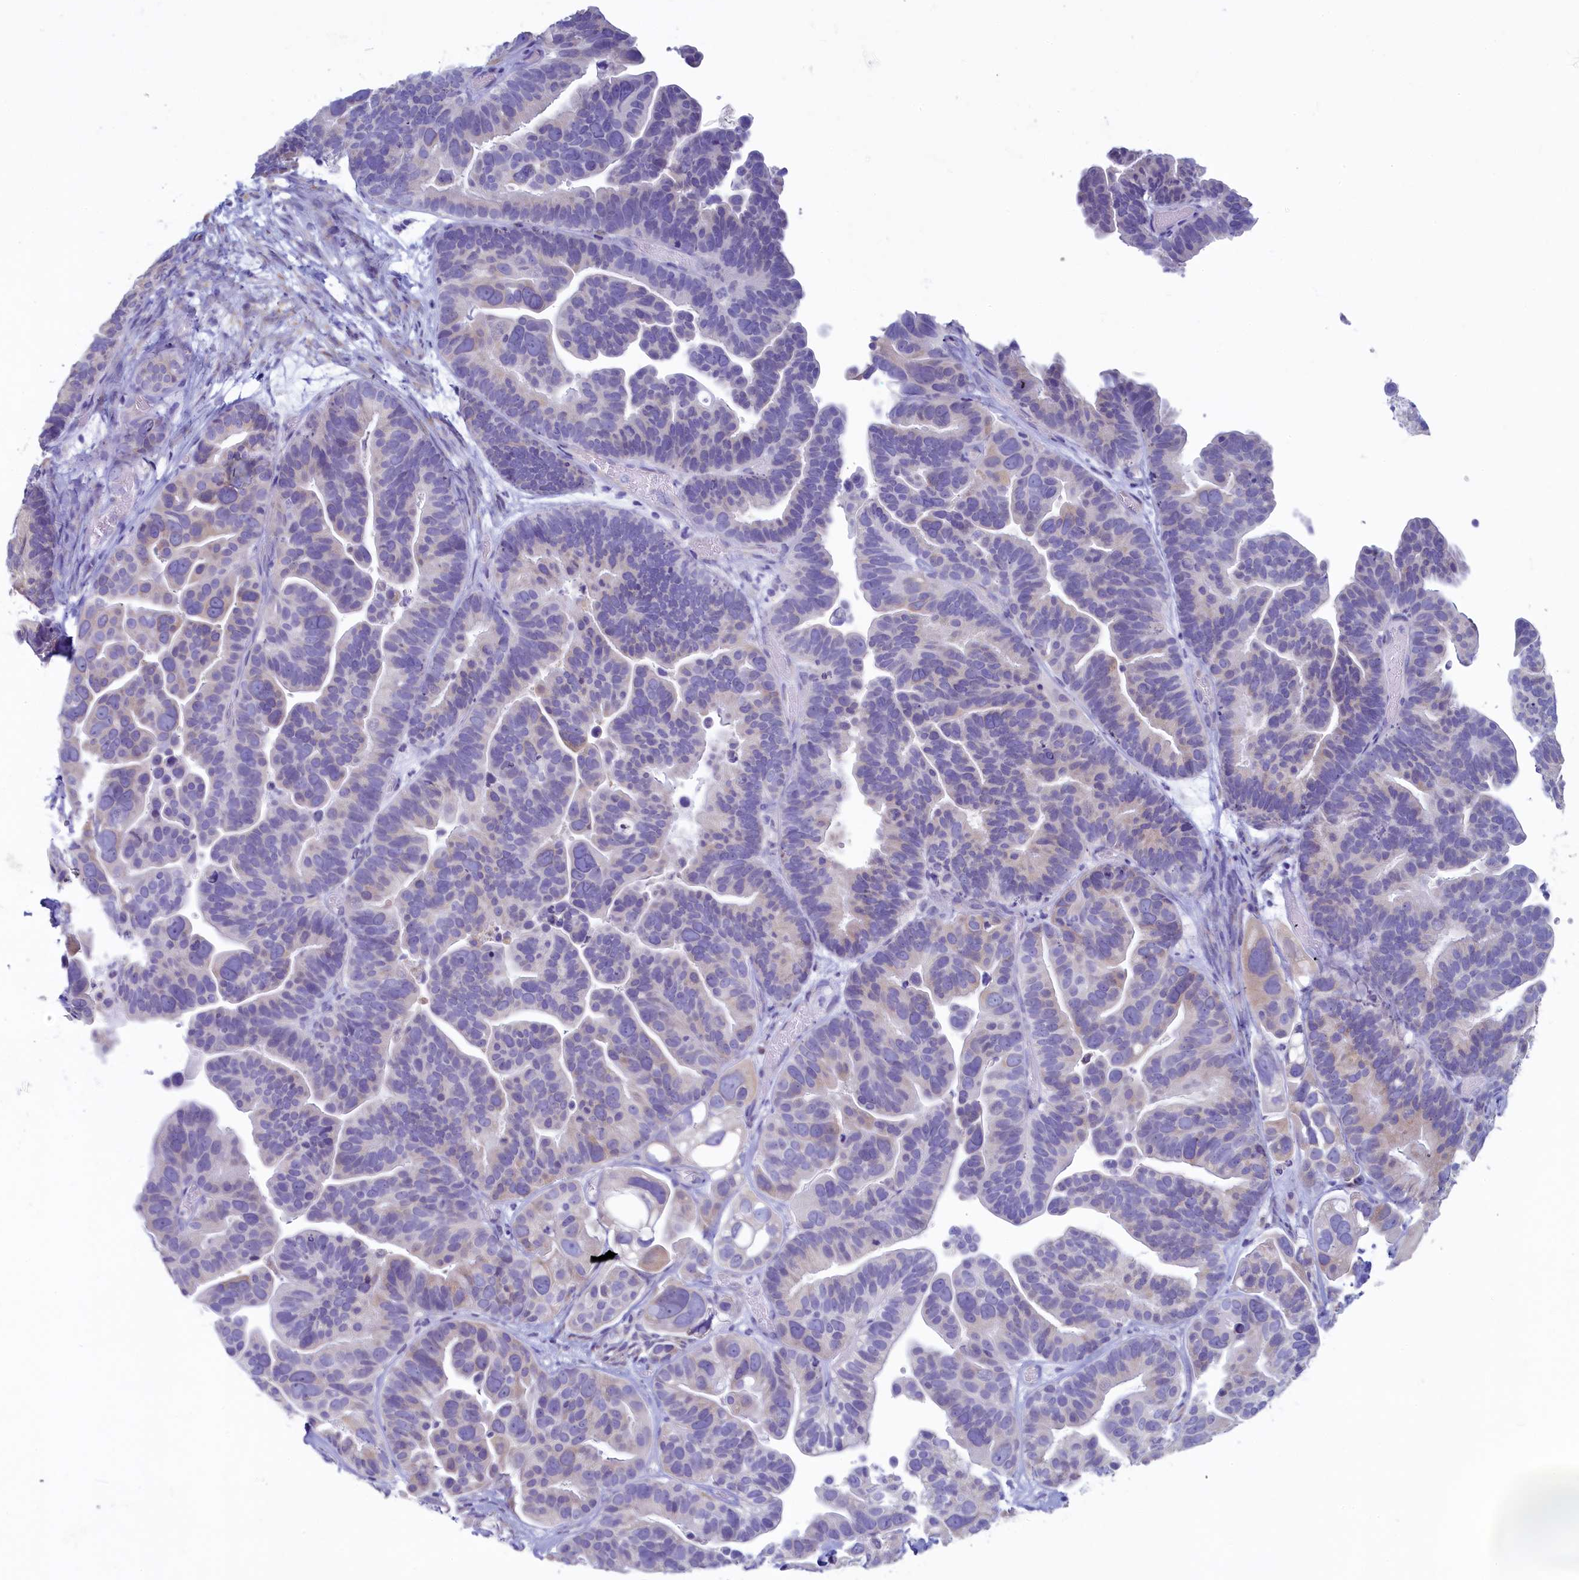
{"staining": {"intensity": "negative", "quantity": "none", "location": "none"}, "tissue": "ovarian cancer", "cell_type": "Tumor cells", "image_type": "cancer", "snomed": [{"axis": "morphology", "description": "Cystadenocarcinoma, serous, NOS"}, {"axis": "topography", "description": "Ovary"}], "caption": "Tumor cells are negative for protein expression in human ovarian serous cystadenocarcinoma.", "gene": "SKA3", "patient": {"sex": "female", "age": 56}}